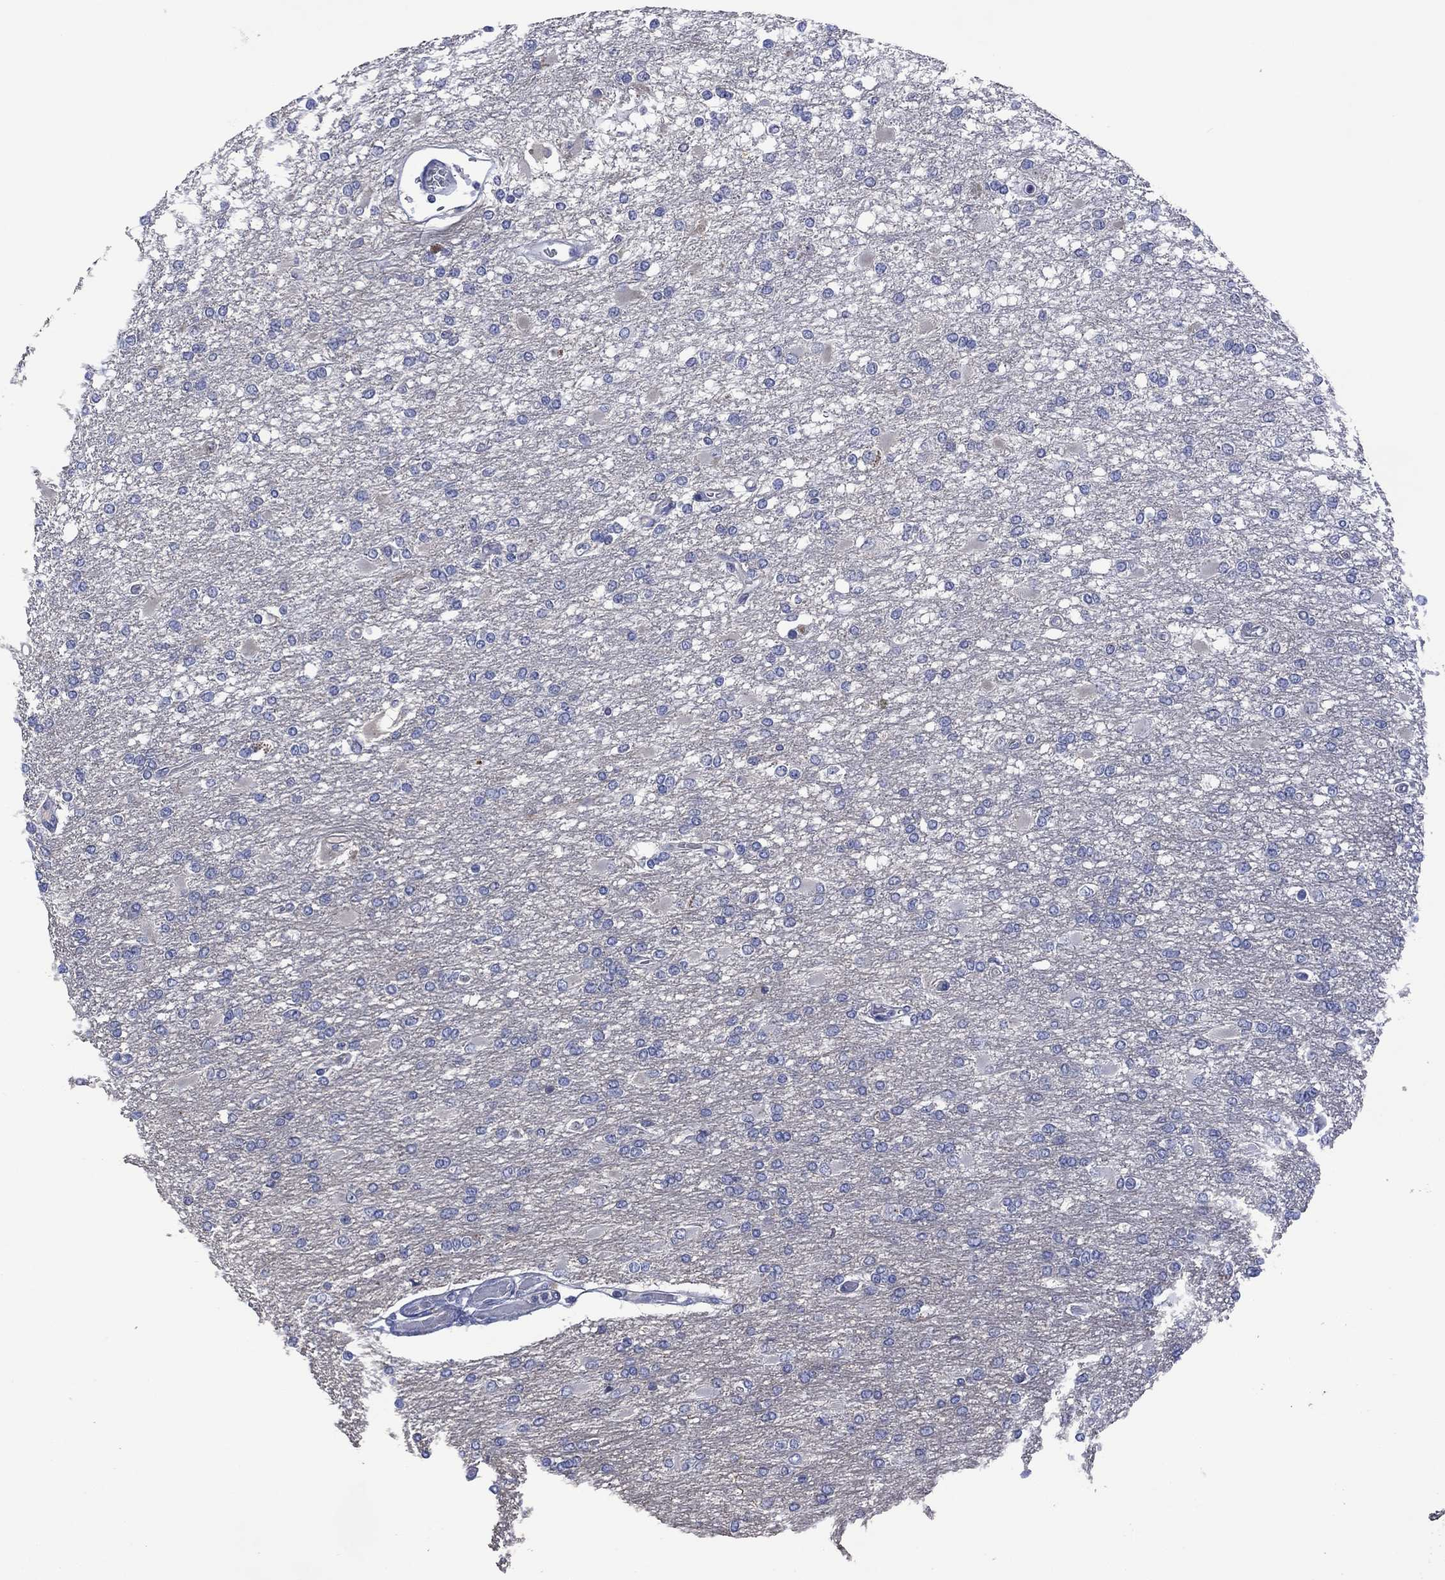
{"staining": {"intensity": "negative", "quantity": "none", "location": "none"}, "tissue": "glioma", "cell_type": "Tumor cells", "image_type": "cancer", "snomed": [{"axis": "morphology", "description": "Glioma, malignant, High grade"}, {"axis": "topography", "description": "Cerebral cortex"}], "caption": "Tumor cells are negative for brown protein staining in glioma.", "gene": "USP26", "patient": {"sex": "male", "age": 79}}